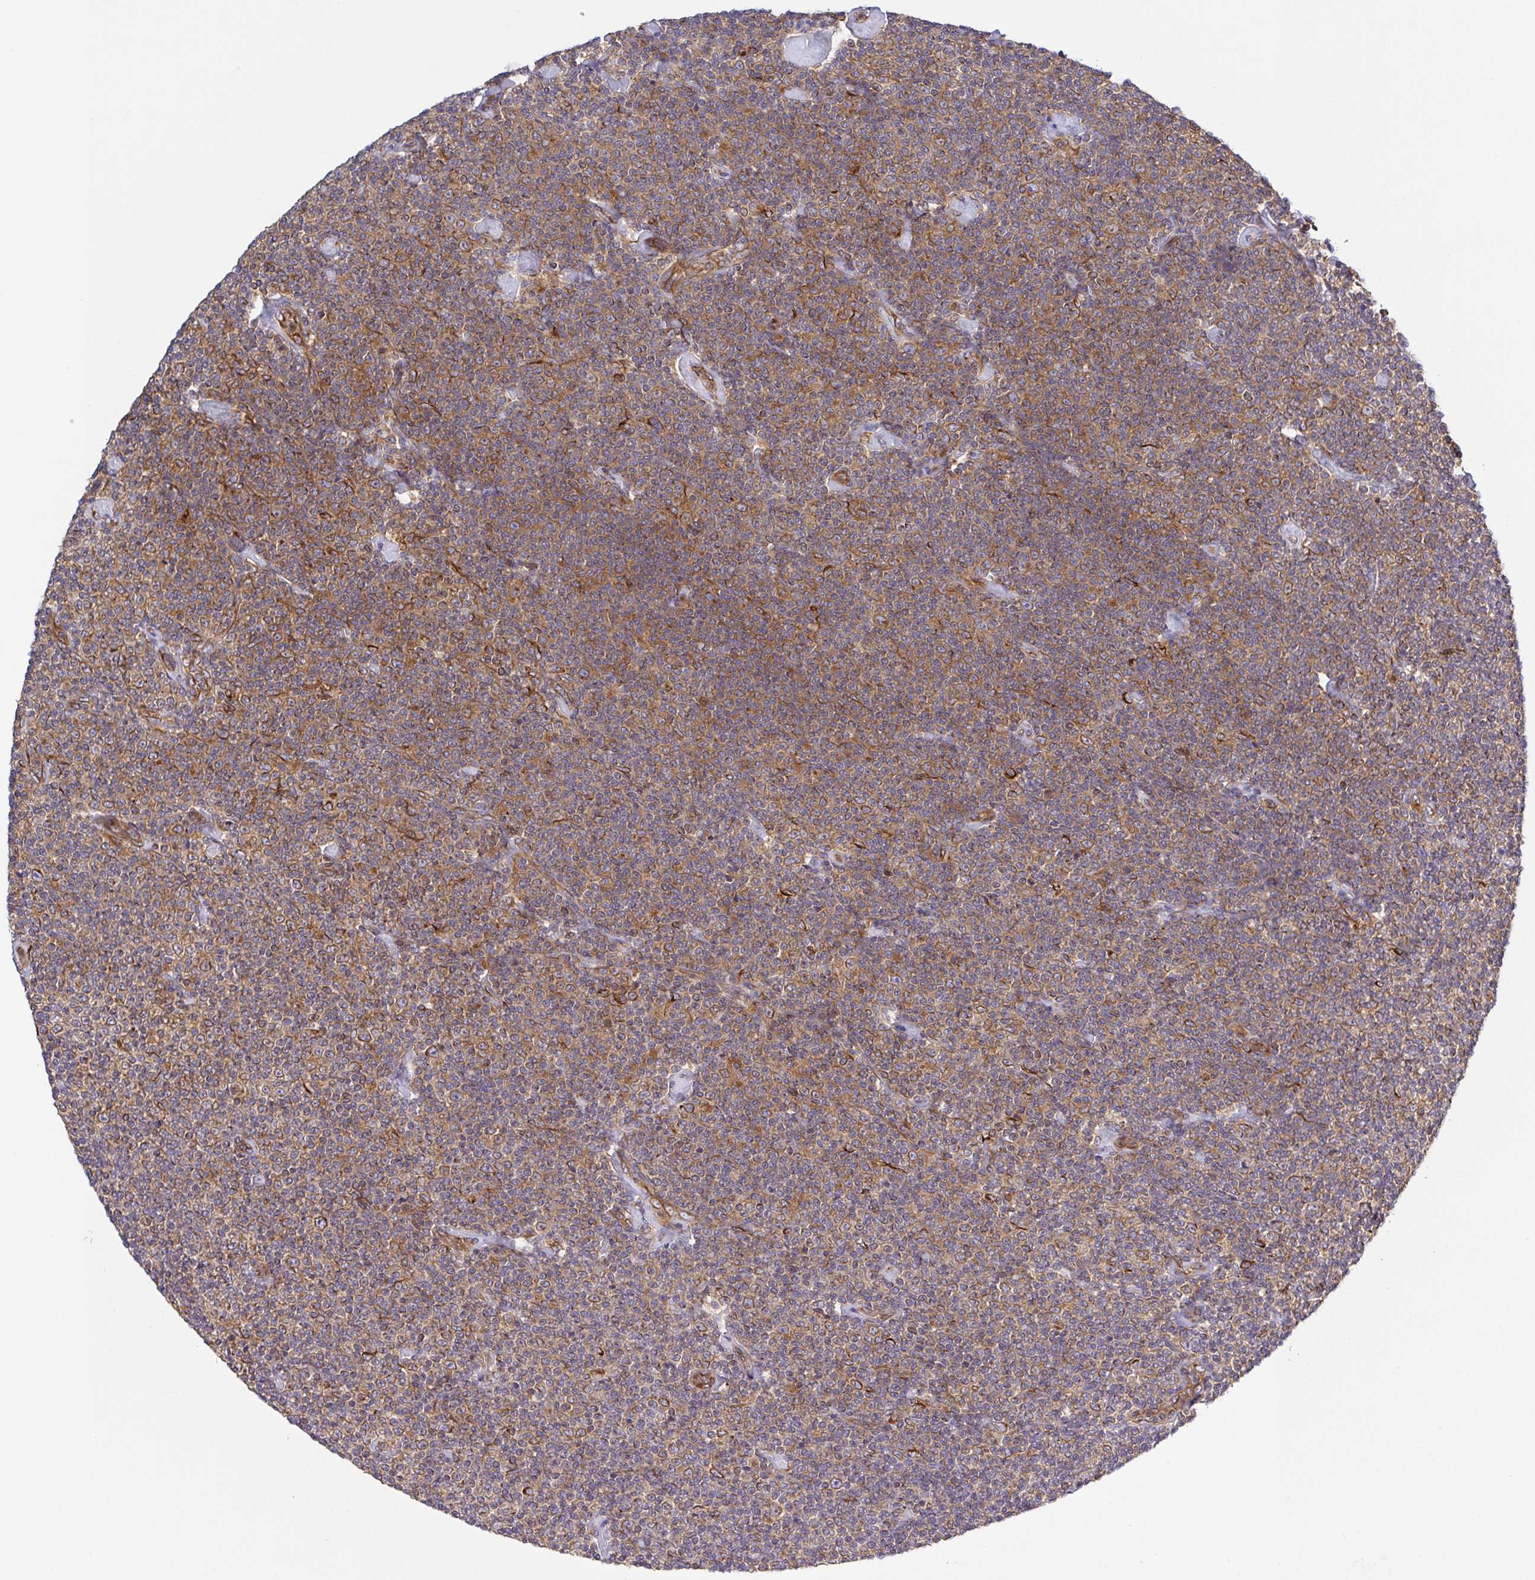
{"staining": {"intensity": "moderate", "quantity": ">75%", "location": "cytoplasmic/membranous"}, "tissue": "lymphoma", "cell_type": "Tumor cells", "image_type": "cancer", "snomed": [{"axis": "morphology", "description": "Malignant lymphoma, non-Hodgkin's type, Low grade"}, {"axis": "topography", "description": "Lymph node"}], "caption": "Immunohistochemical staining of low-grade malignant lymphoma, non-Hodgkin's type exhibits moderate cytoplasmic/membranous protein staining in approximately >75% of tumor cells. Using DAB (brown) and hematoxylin (blue) stains, captured at high magnification using brightfield microscopy.", "gene": "KIF5B", "patient": {"sex": "male", "age": 81}}